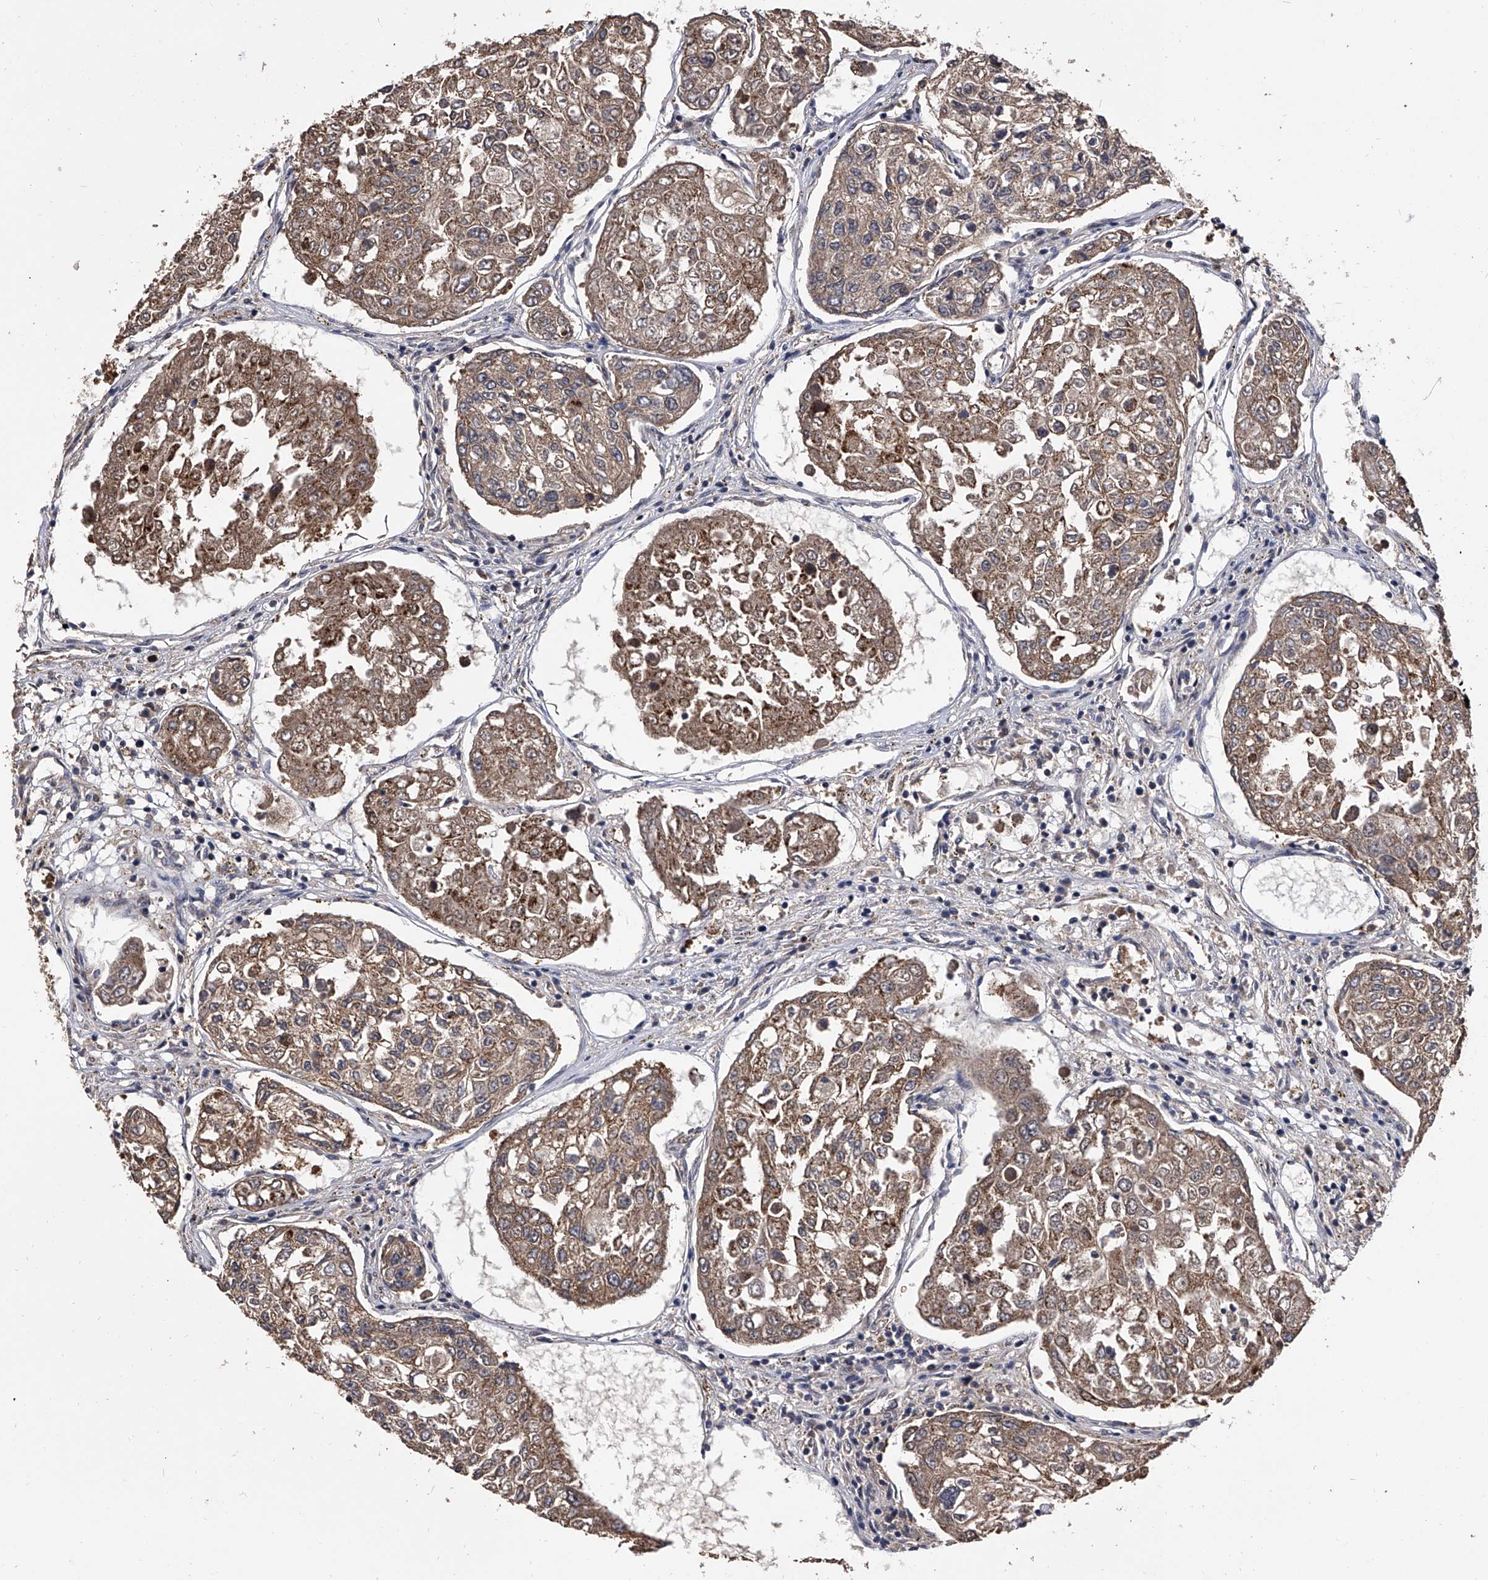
{"staining": {"intensity": "moderate", "quantity": ">75%", "location": "cytoplasmic/membranous"}, "tissue": "urothelial cancer", "cell_type": "Tumor cells", "image_type": "cancer", "snomed": [{"axis": "morphology", "description": "Urothelial carcinoma, High grade"}, {"axis": "topography", "description": "Lymph node"}, {"axis": "topography", "description": "Urinary bladder"}], "caption": "An image showing moderate cytoplasmic/membranous expression in approximately >75% of tumor cells in urothelial cancer, as visualized by brown immunohistochemical staining.", "gene": "EFCAB7", "patient": {"sex": "male", "age": 51}}